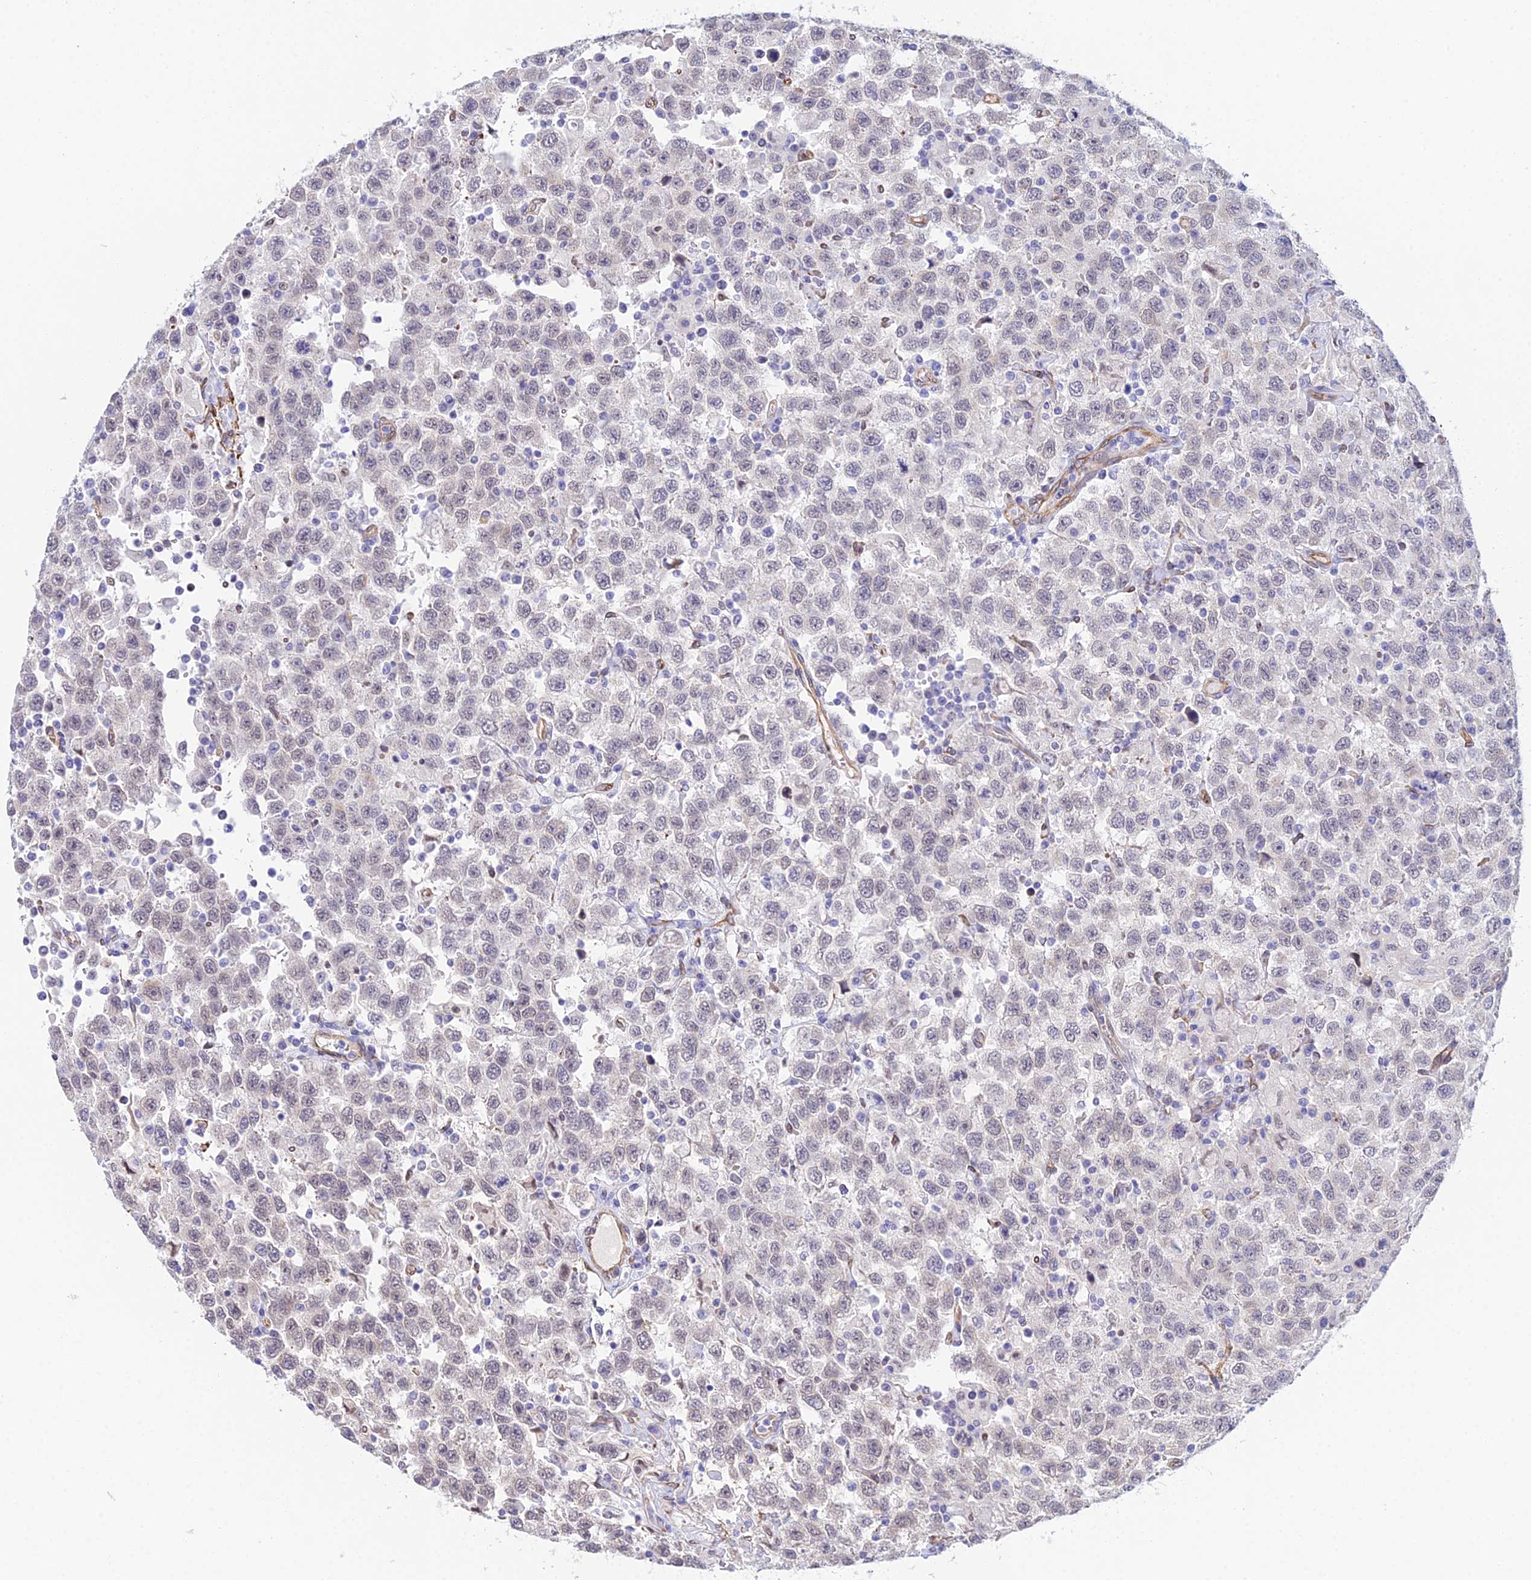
{"staining": {"intensity": "negative", "quantity": "none", "location": "none"}, "tissue": "testis cancer", "cell_type": "Tumor cells", "image_type": "cancer", "snomed": [{"axis": "morphology", "description": "Seminoma, NOS"}, {"axis": "topography", "description": "Testis"}], "caption": "The image shows no staining of tumor cells in testis cancer (seminoma).", "gene": "MXRA7", "patient": {"sex": "male", "age": 41}}